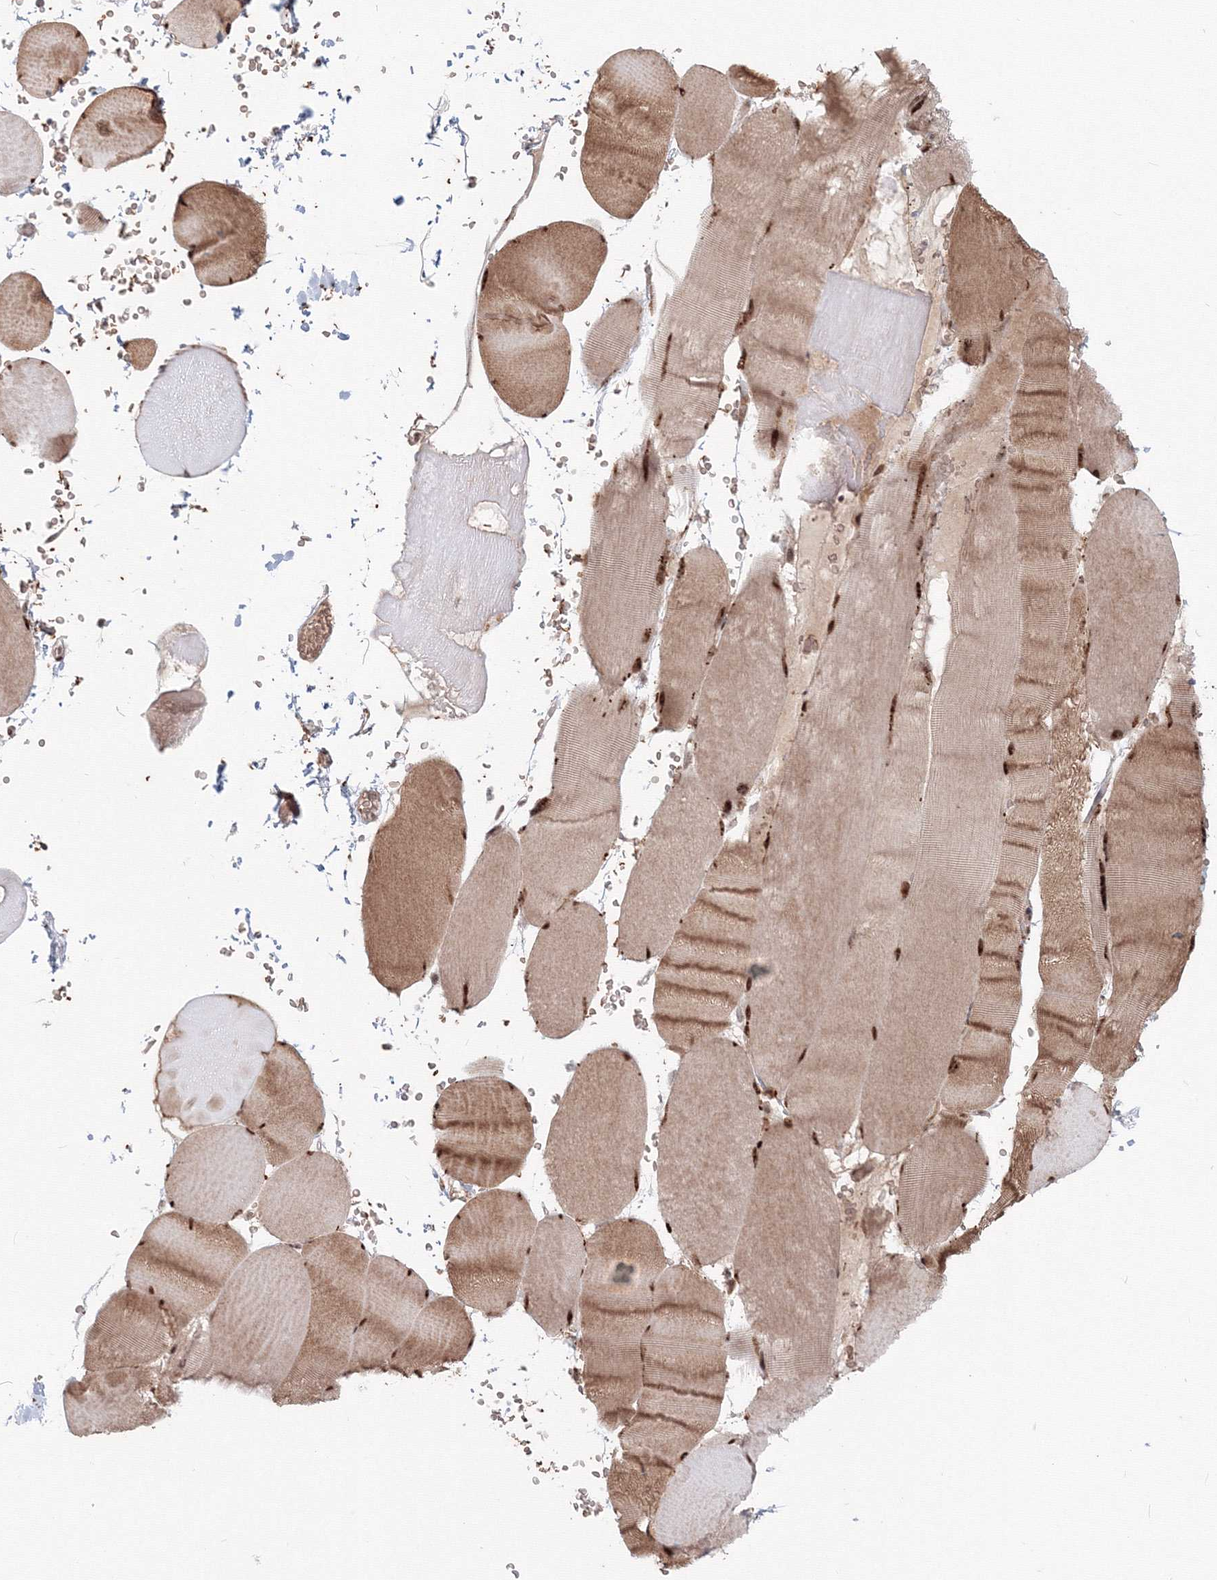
{"staining": {"intensity": "moderate", "quantity": ">75%", "location": "cytoplasmic/membranous,nuclear"}, "tissue": "skeletal muscle", "cell_type": "Myocytes", "image_type": "normal", "snomed": [{"axis": "morphology", "description": "Normal tissue, NOS"}, {"axis": "topography", "description": "Skeletal muscle"}, {"axis": "topography", "description": "Head-Neck"}], "caption": "Immunohistochemical staining of normal human skeletal muscle demonstrates moderate cytoplasmic/membranous,nuclear protein expression in approximately >75% of myocytes. (Brightfield microscopy of DAB IHC at high magnification).", "gene": "SH3PXD2A", "patient": {"sex": "male", "age": 66}}